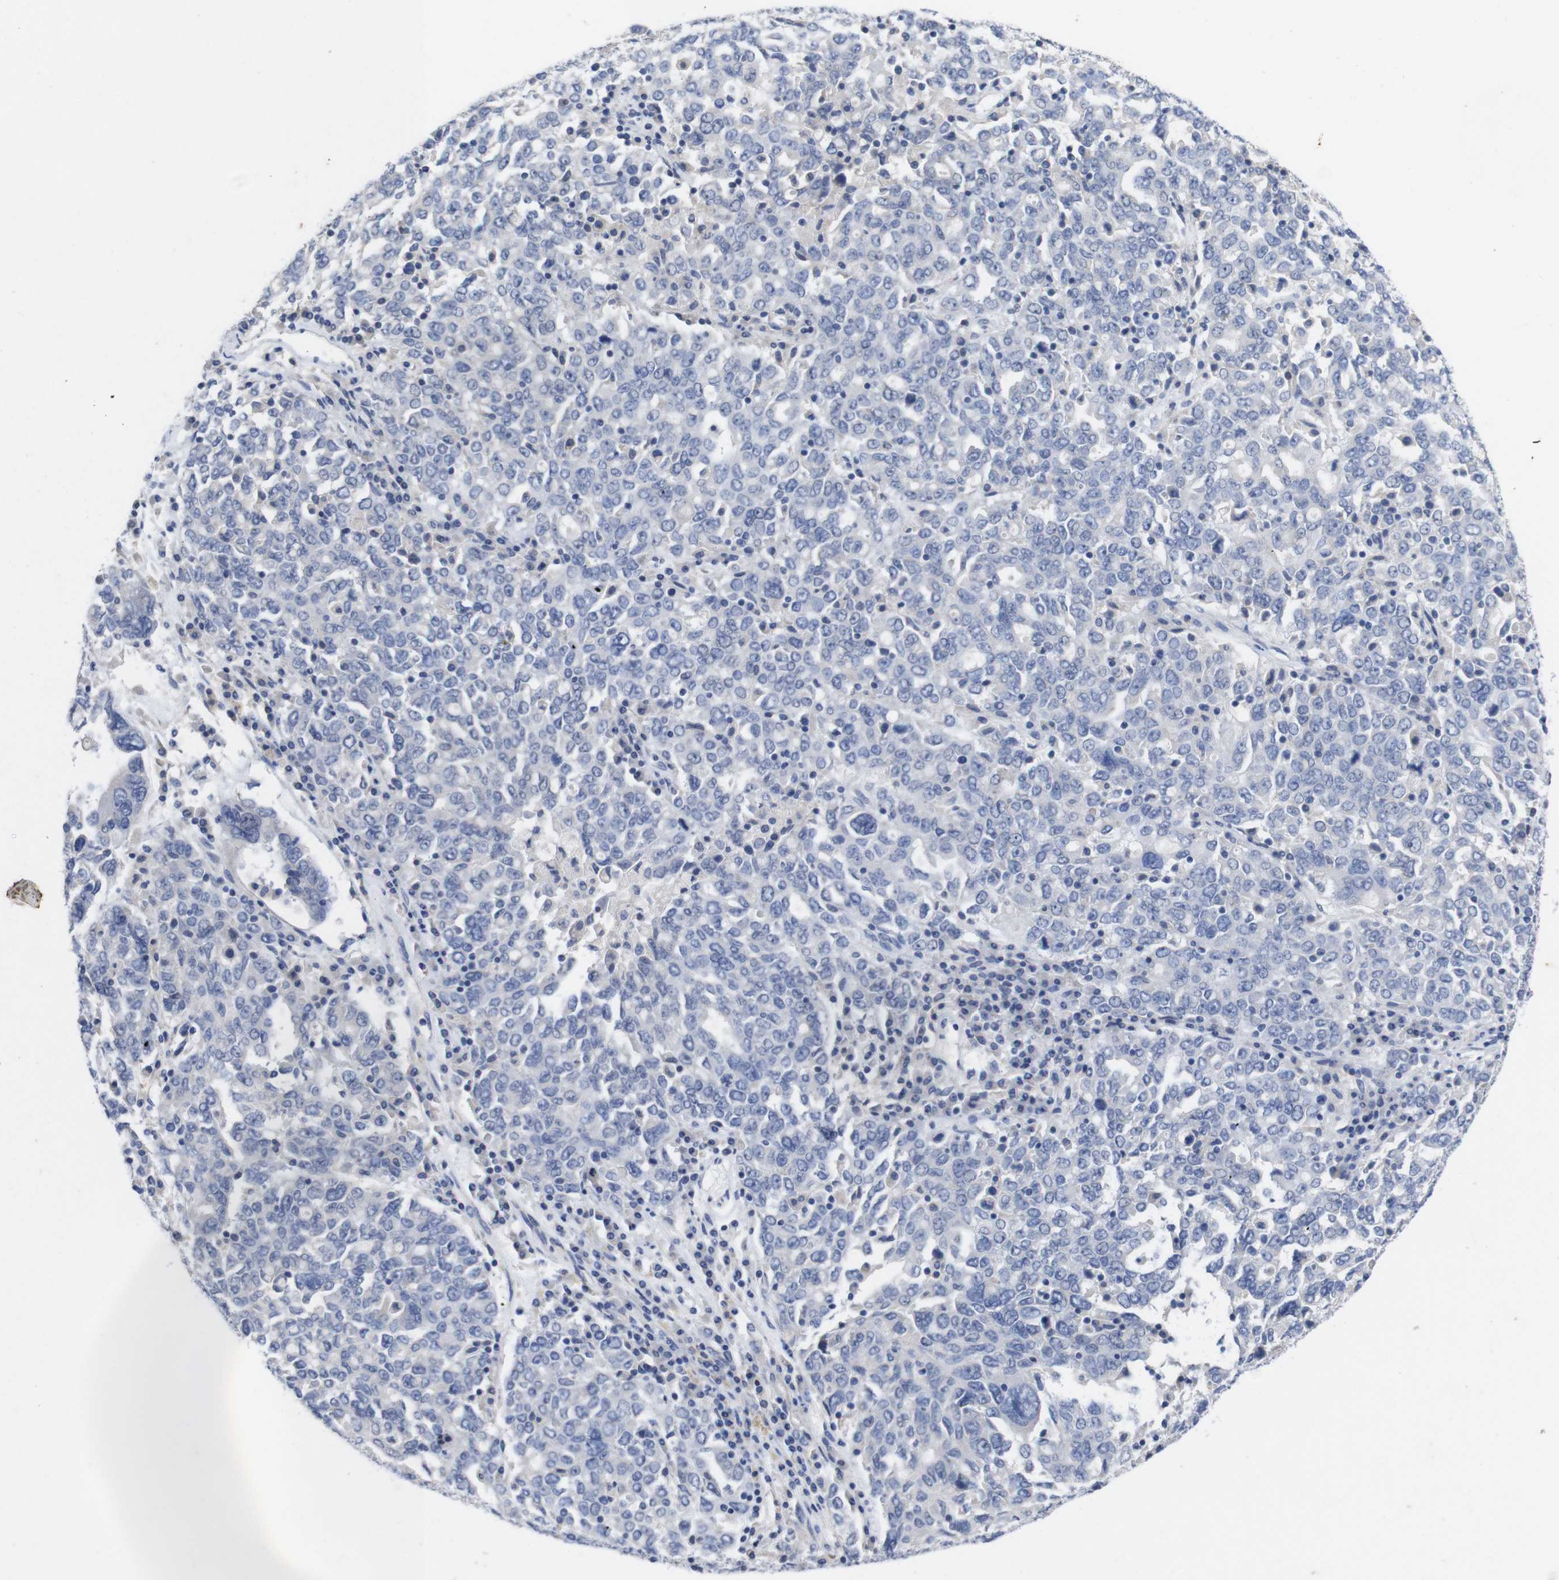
{"staining": {"intensity": "negative", "quantity": "none", "location": "none"}, "tissue": "ovarian cancer", "cell_type": "Tumor cells", "image_type": "cancer", "snomed": [{"axis": "morphology", "description": "Carcinoma, endometroid"}, {"axis": "topography", "description": "Ovary"}], "caption": "Tumor cells show no significant positivity in ovarian endometroid carcinoma.", "gene": "TNNI3", "patient": {"sex": "female", "age": 62}}